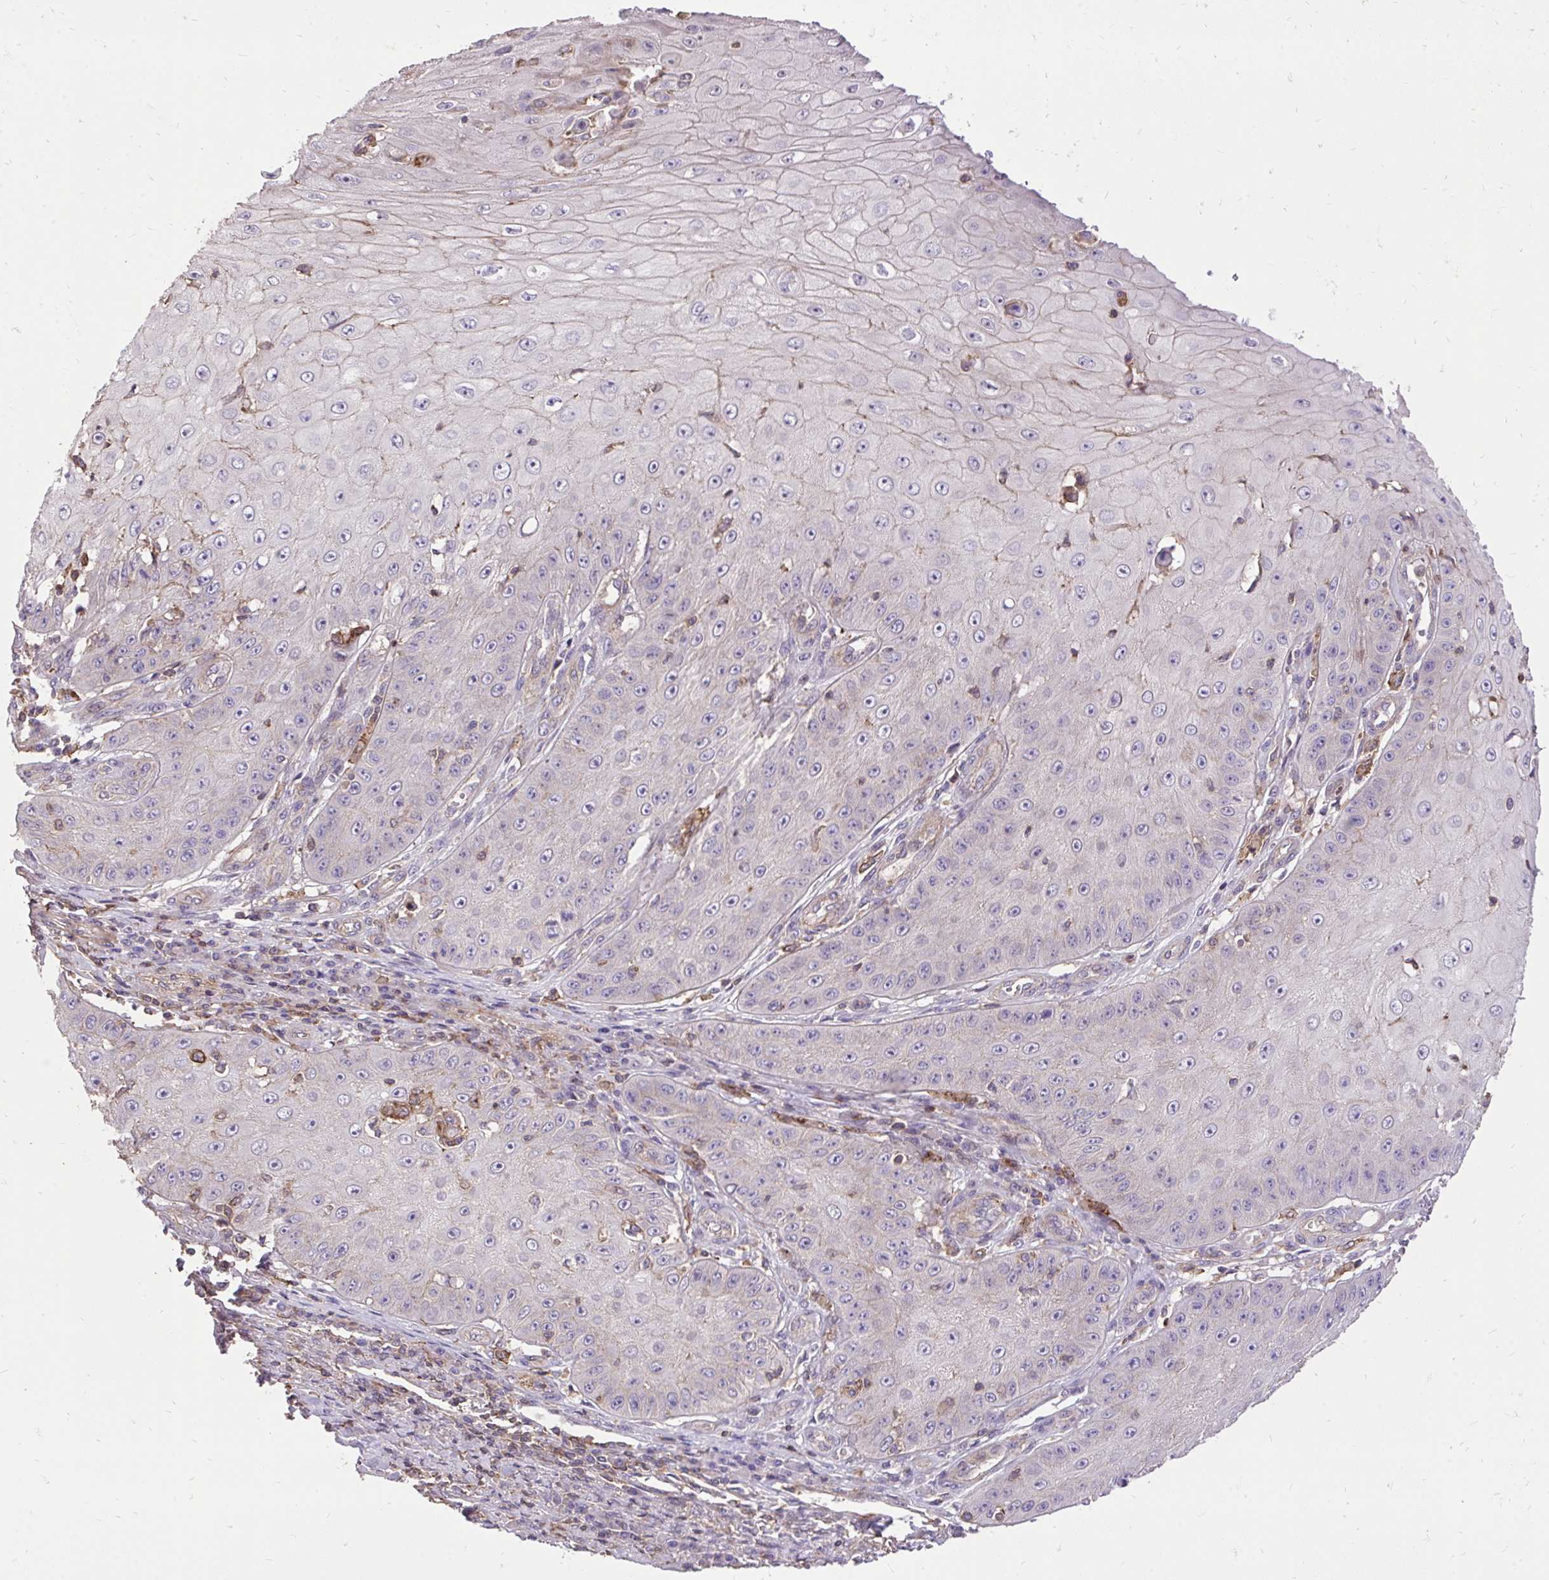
{"staining": {"intensity": "negative", "quantity": "none", "location": "none"}, "tissue": "skin cancer", "cell_type": "Tumor cells", "image_type": "cancer", "snomed": [{"axis": "morphology", "description": "Squamous cell carcinoma, NOS"}, {"axis": "topography", "description": "Skin"}], "caption": "Immunohistochemistry histopathology image of human skin cancer (squamous cell carcinoma) stained for a protein (brown), which shows no positivity in tumor cells.", "gene": "IGFL2", "patient": {"sex": "male", "age": 70}}